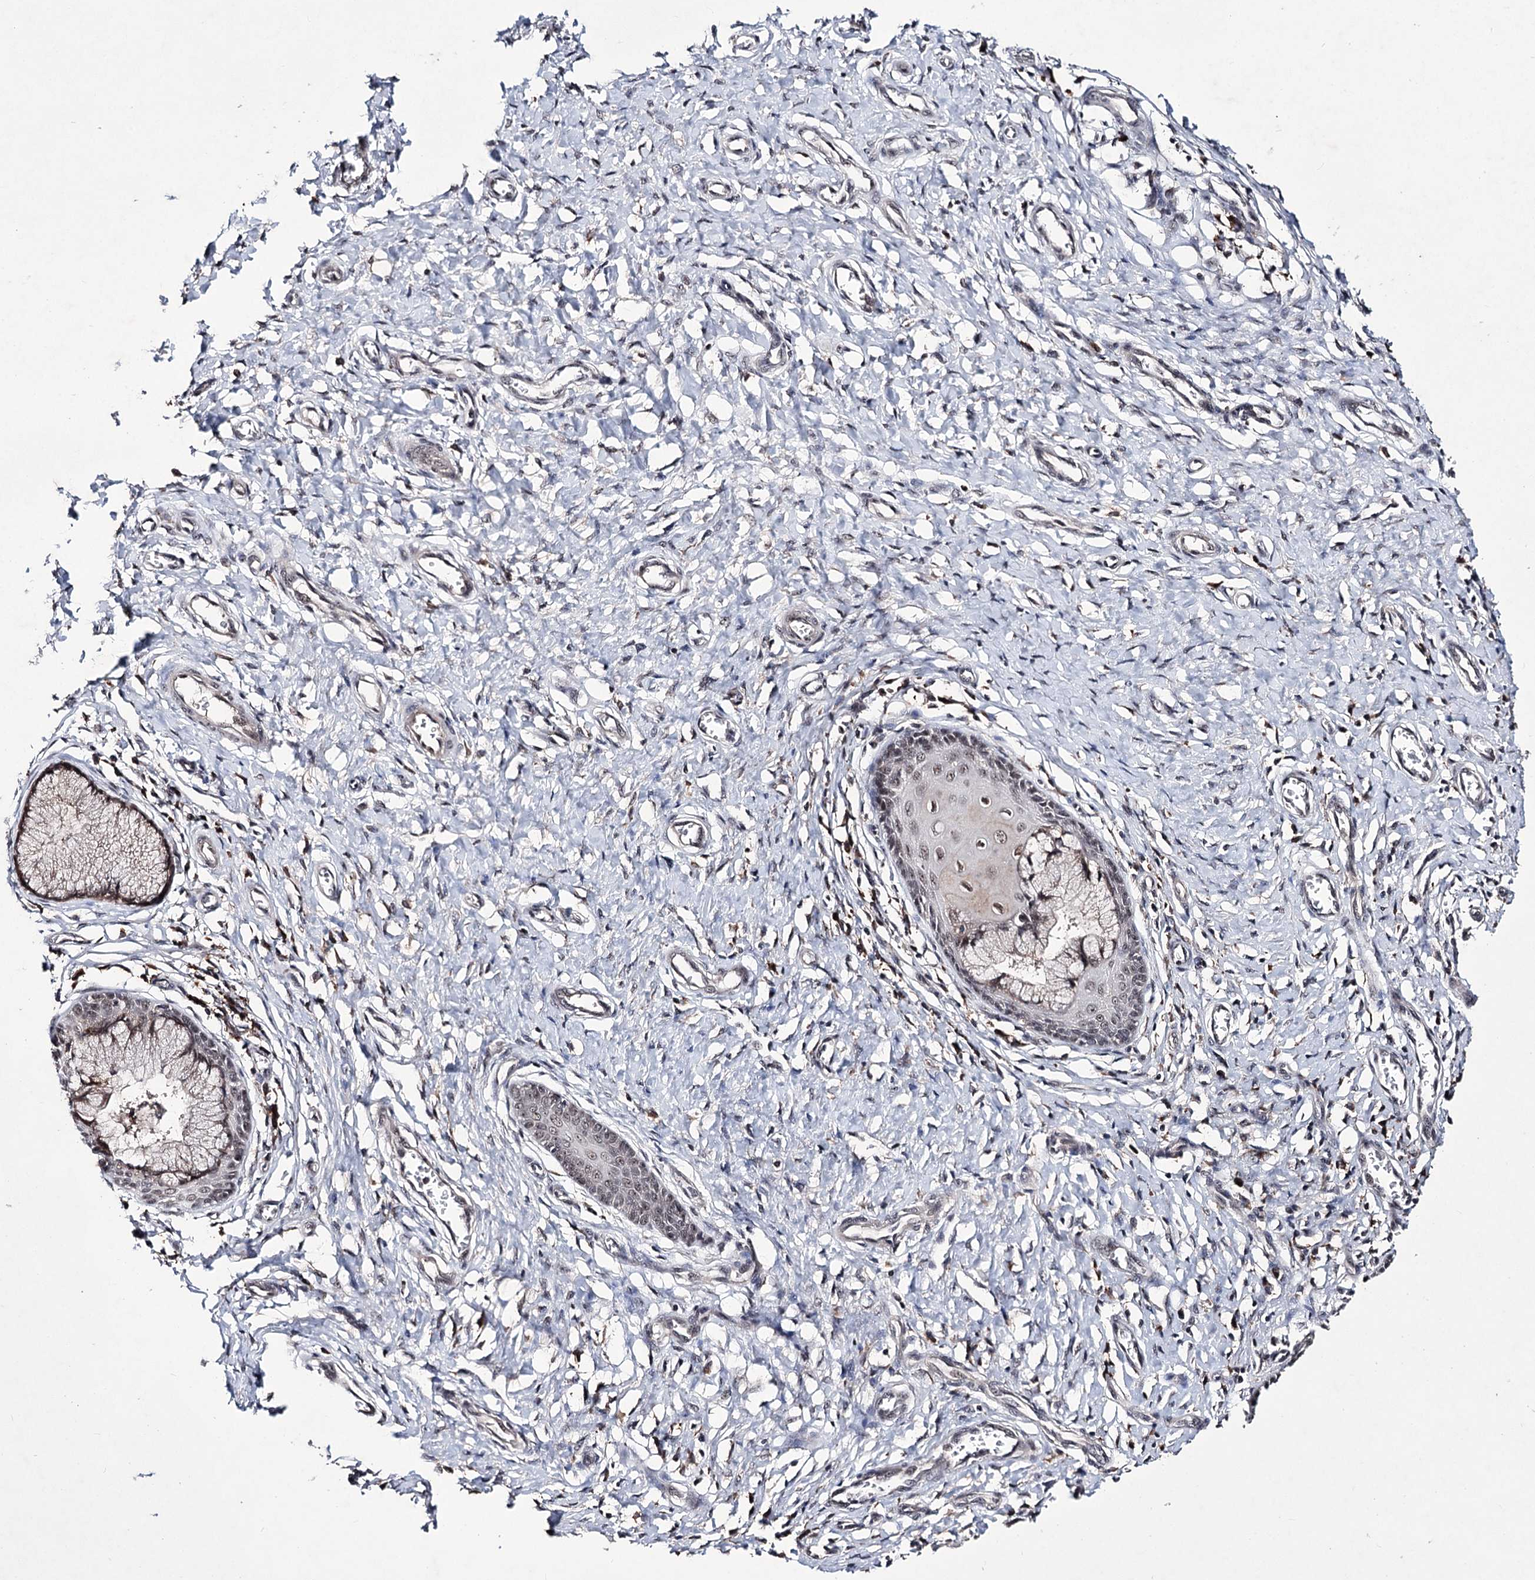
{"staining": {"intensity": "moderate", "quantity": "25%-75%", "location": "nuclear"}, "tissue": "cervix", "cell_type": "Glandular cells", "image_type": "normal", "snomed": [{"axis": "morphology", "description": "Normal tissue, NOS"}, {"axis": "topography", "description": "Cervix"}], "caption": "DAB (3,3'-diaminobenzidine) immunohistochemical staining of benign human cervix exhibits moderate nuclear protein staining in about 25%-75% of glandular cells.", "gene": "VGLL4", "patient": {"sex": "female", "age": 55}}